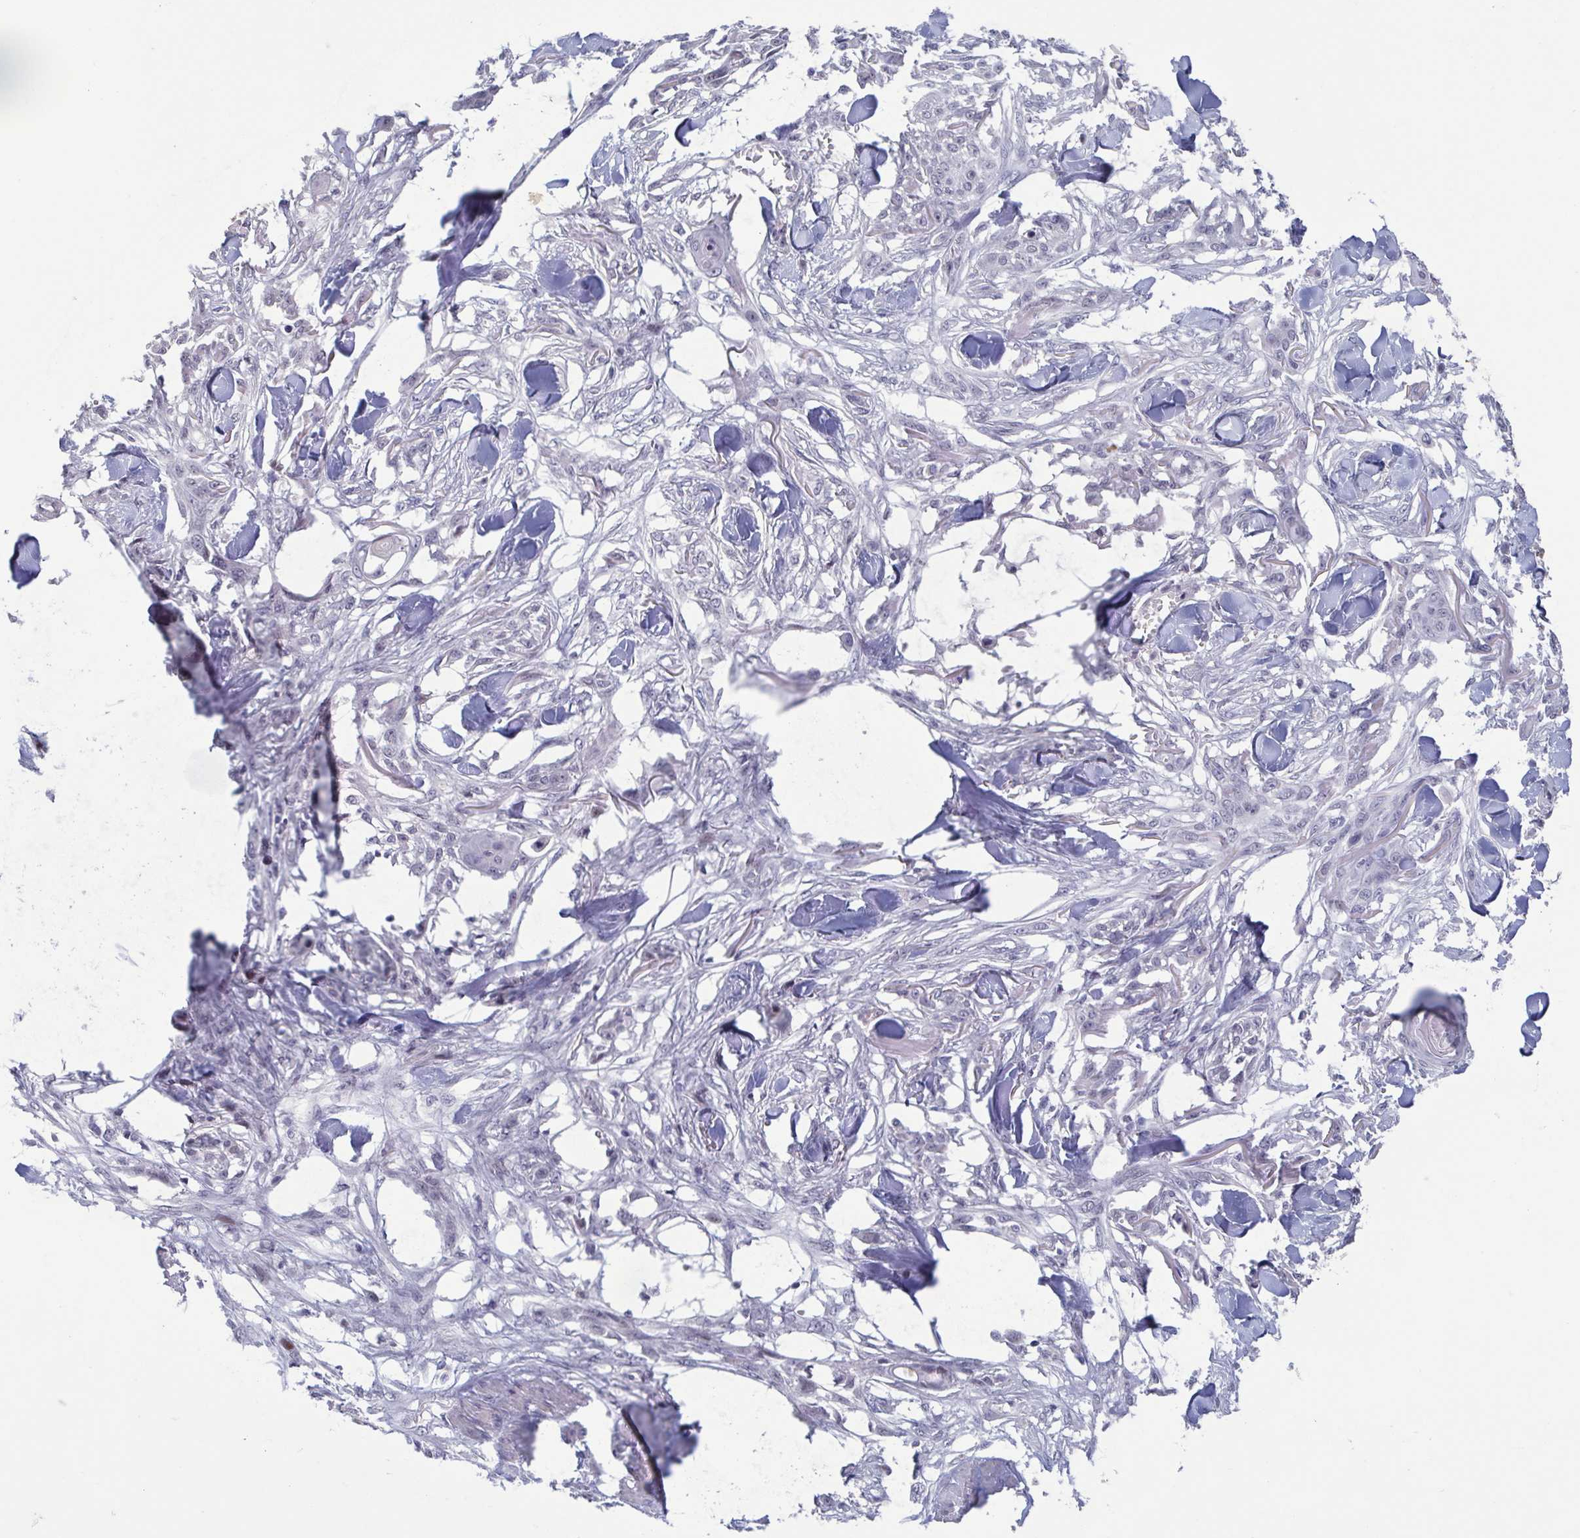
{"staining": {"intensity": "negative", "quantity": "none", "location": "none"}, "tissue": "skin cancer", "cell_type": "Tumor cells", "image_type": "cancer", "snomed": [{"axis": "morphology", "description": "Squamous cell carcinoma, NOS"}, {"axis": "topography", "description": "Skin"}], "caption": "High power microscopy histopathology image of an immunohistochemistry micrograph of squamous cell carcinoma (skin), revealing no significant positivity in tumor cells.", "gene": "PERM1", "patient": {"sex": "female", "age": 59}}